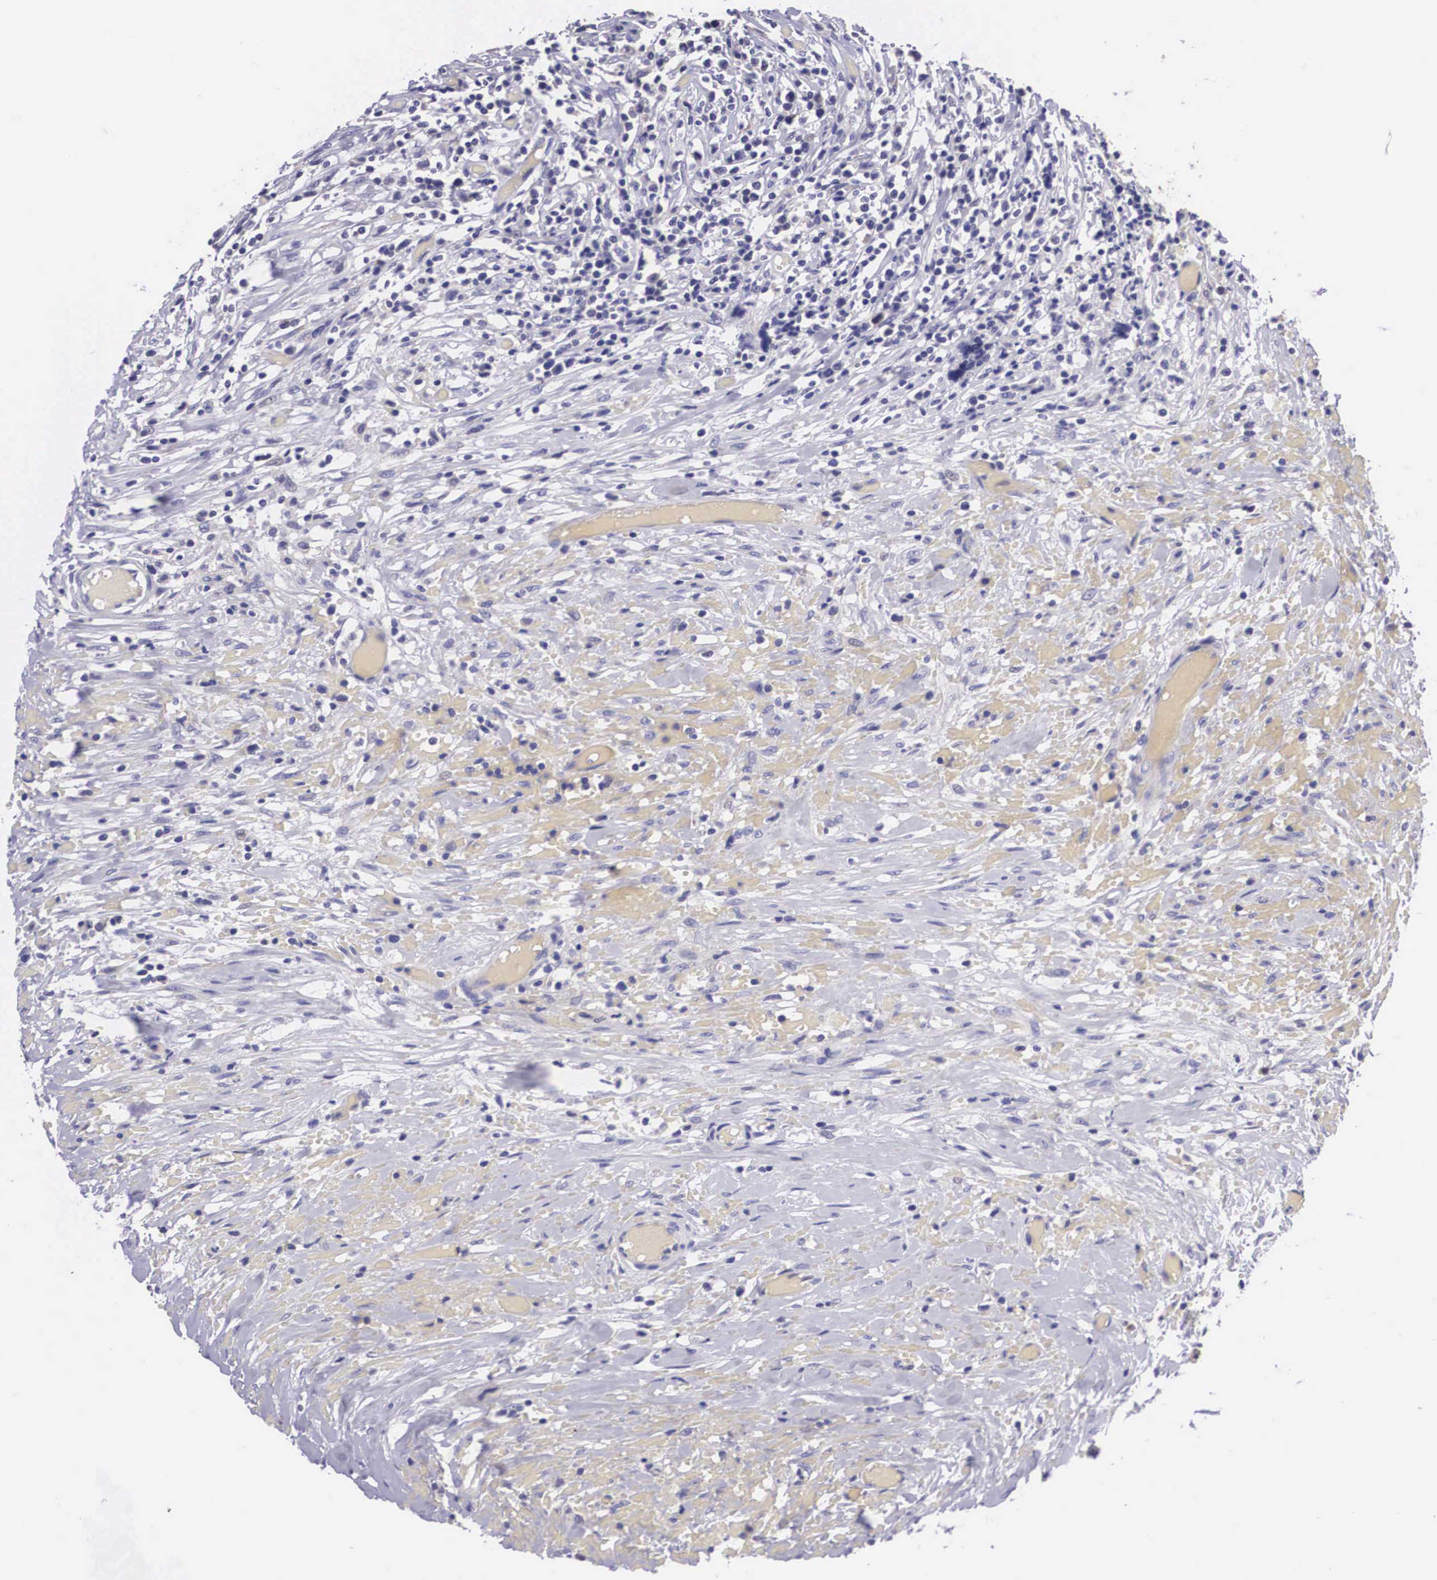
{"staining": {"intensity": "negative", "quantity": "none", "location": "none"}, "tissue": "lymphoma", "cell_type": "Tumor cells", "image_type": "cancer", "snomed": [{"axis": "morphology", "description": "Malignant lymphoma, non-Hodgkin's type, High grade"}, {"axis": "topography", "description": "Colon"}], "caption": "Immunohistochemistry of human lymphoma displays no expression in tumor cells.", "gene": "ARG2", "patient": {"sex": "male", "age": 82}}